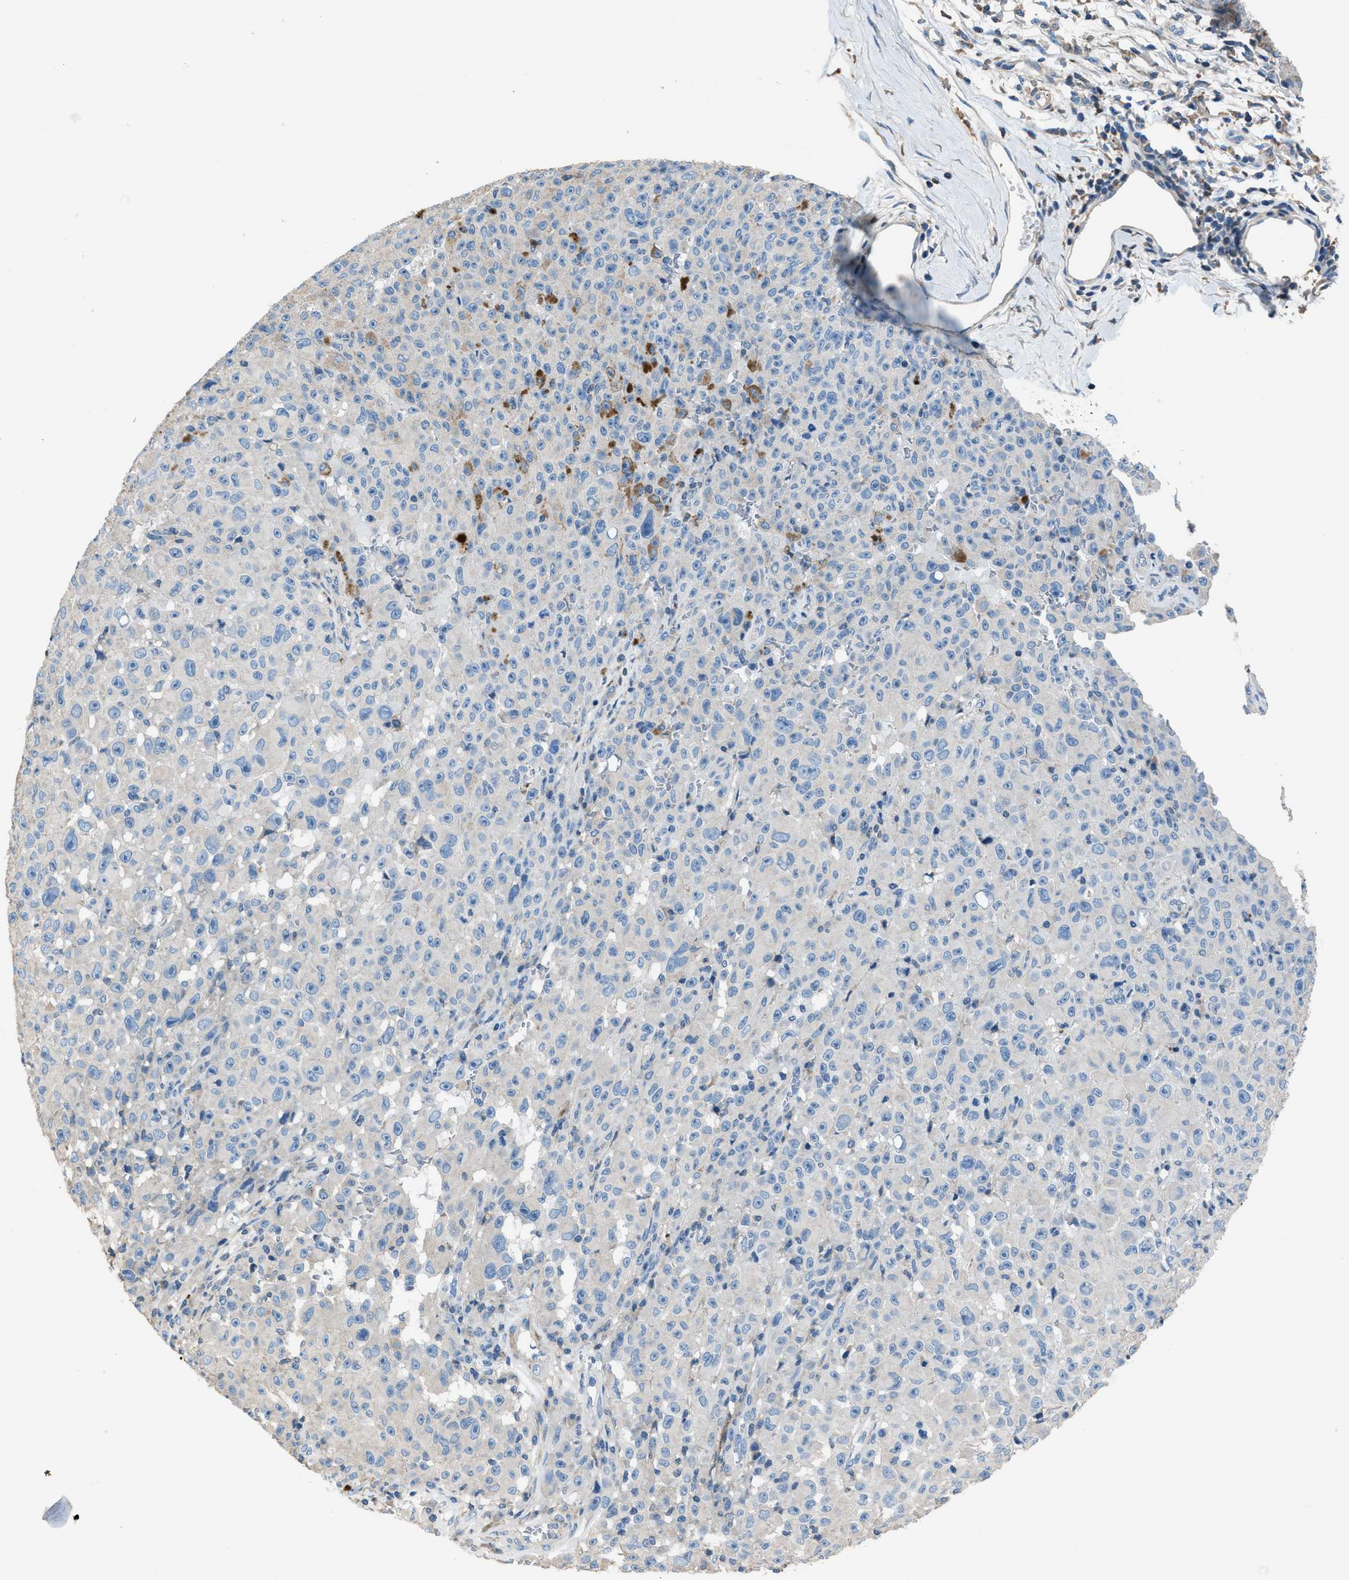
{"staining": {"intensity": "negative", "quantity": "none", "location": "none"}, "tissue": "melanoma", "cell_type": "Tumor cells", "image_type": "cancer", "snomed": [{"axis": "morphology", "description": "Malignant melanoma, NOS"}, {"axis": "topography", "description": "Skin"}], "caption": "An IHC photomicrograph of malignant melanoma is shown. There is no staining in tumor cells of malignant melanoma.", "gene": "SGCZ", "patient": {"sex": "female", "age": 82}}